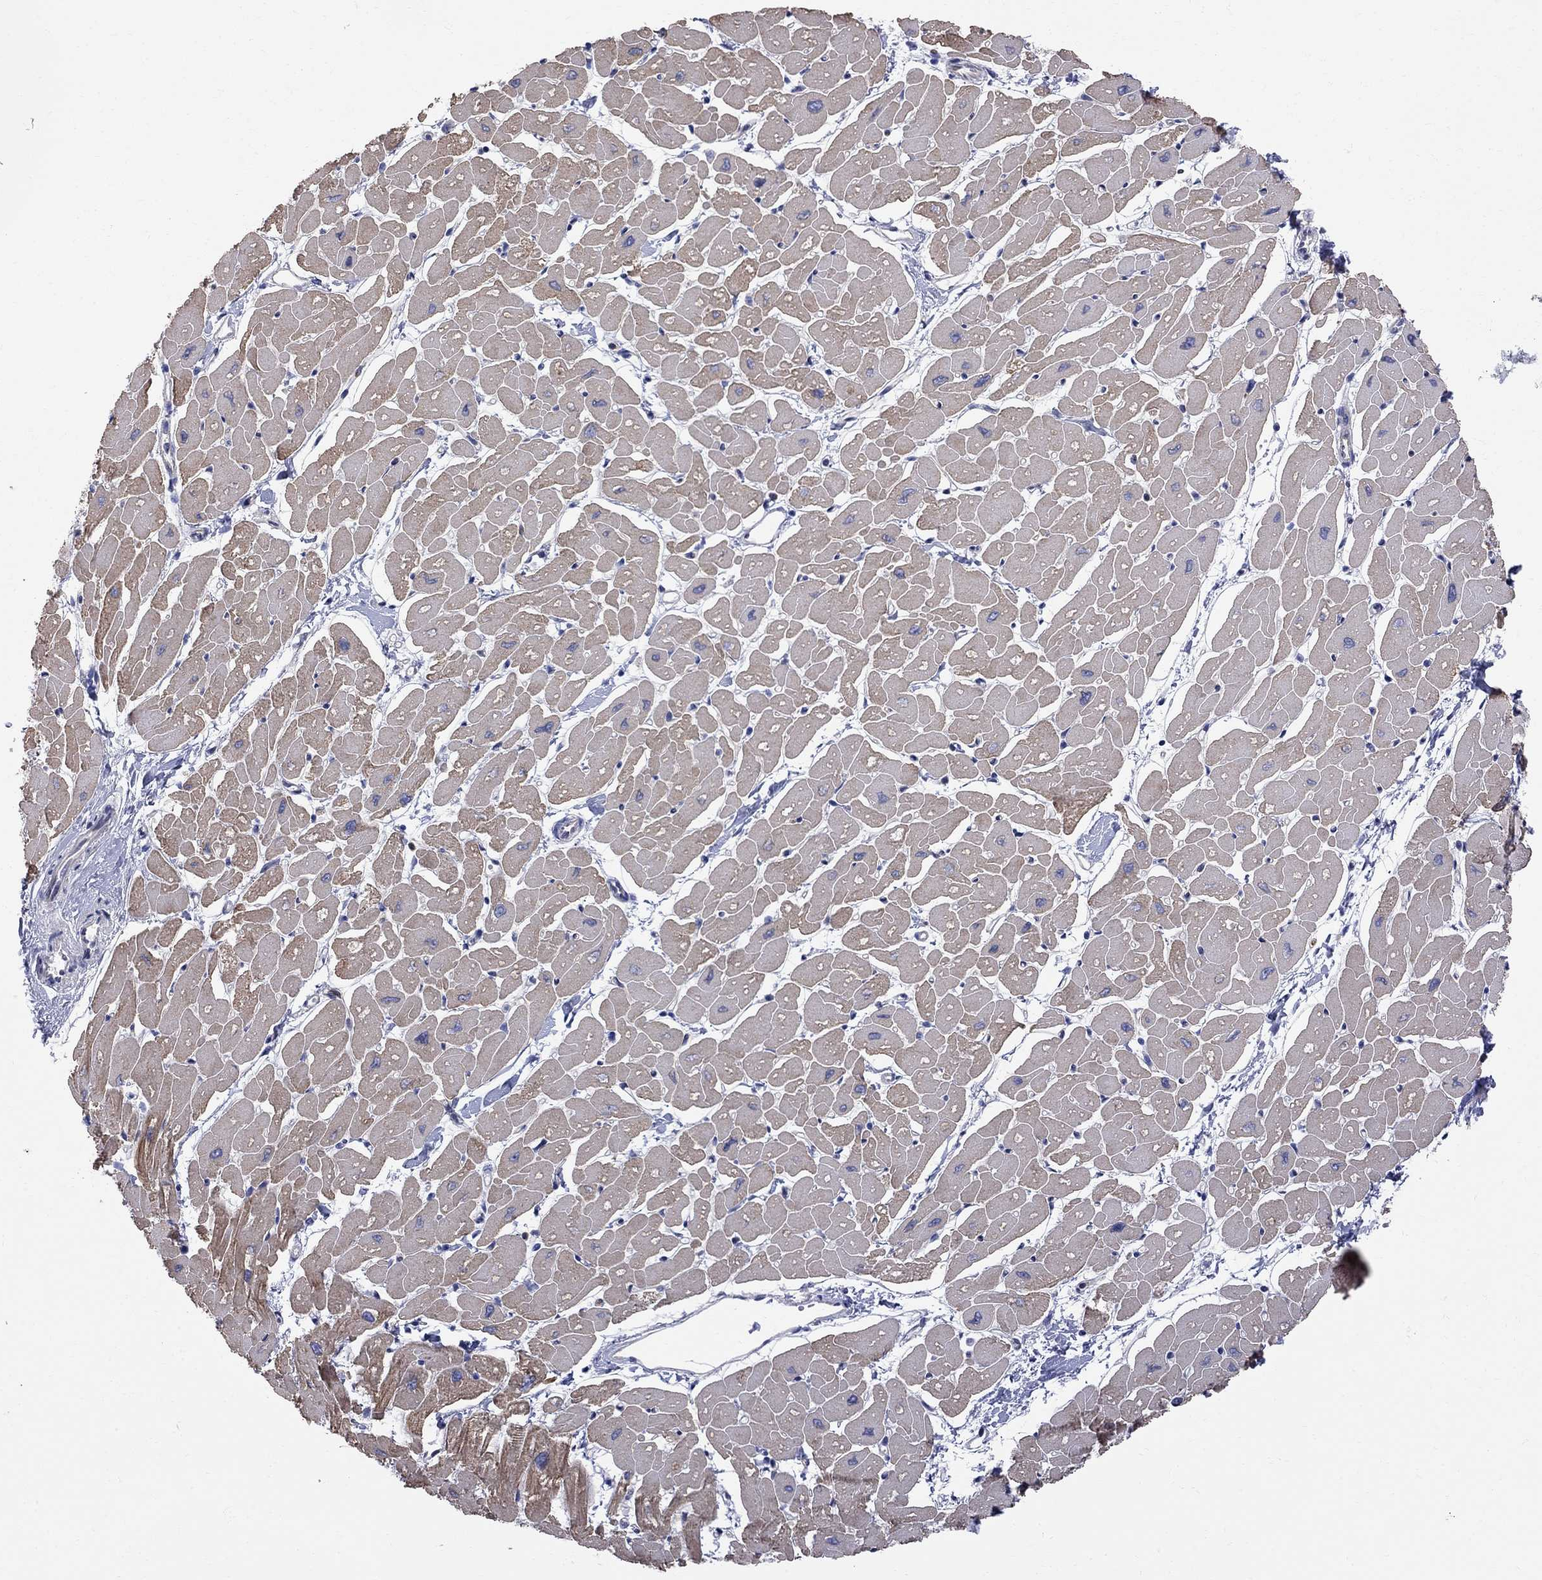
{"staining": {"intensity": "moderate", "quantity": ">75%", "location": "cytoplasmic/membranous"}, "tissue": "heart muscle", "cell_type": "Cardiomyocytes", "image_type": "normal", "snomed": [{"axis": "morphology", "description": "Normal tissue, NOS"}, {"axis": "topography", "description": "Heart"}], "caption": "Immunohistochemistry (IHC) micrograph of benign heart muscle: heart muscle stained using IHC demonstrates medium levels of moderate protein expression localized specifically in the cytoplasmic/membranous of cardiomyocytes, appearing as a cytoplasmic/membranous brown color.", "gene": "ABI3", "patient": {"sex": "male", "age": 57}}